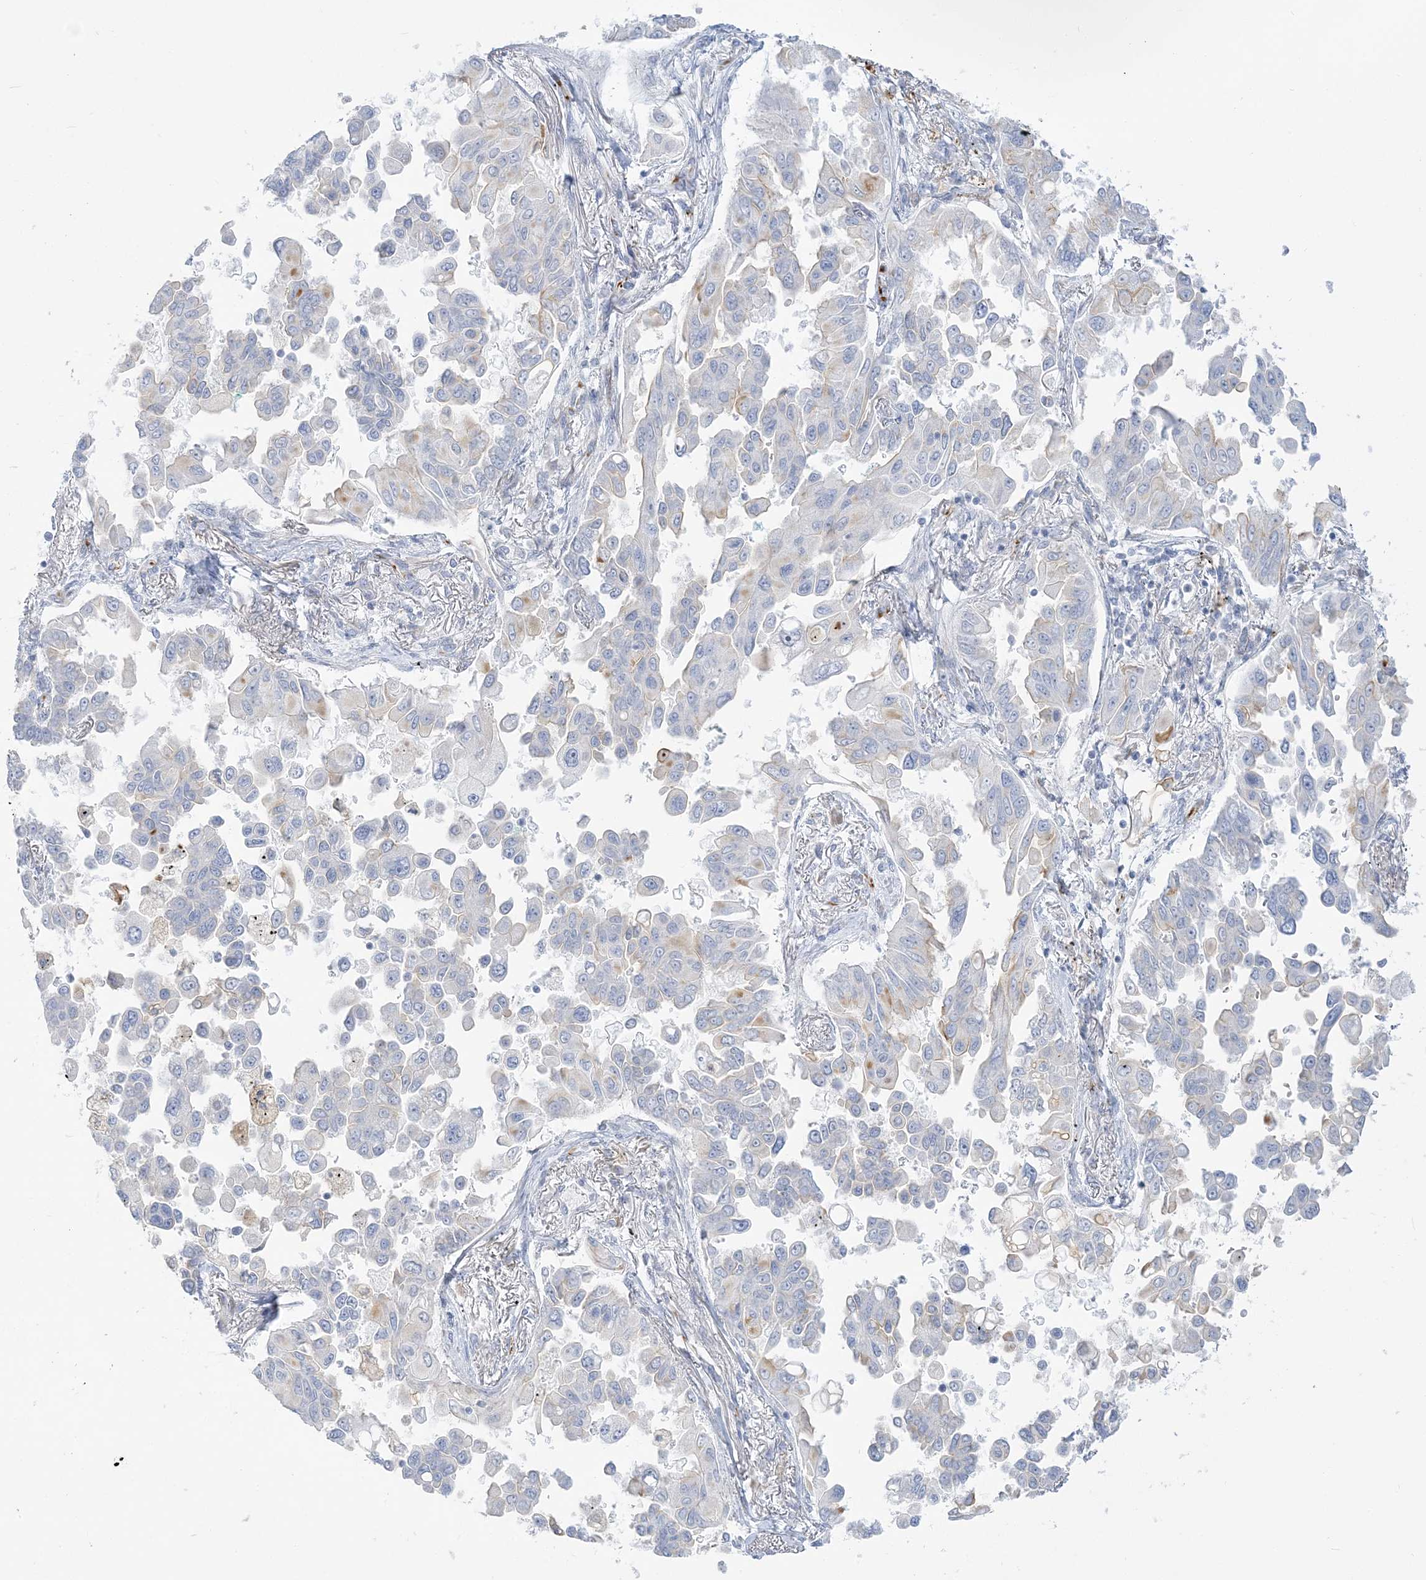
{"staining": {"intensity": "negative", "quantity": "none", "location": "none"}, "tissue": "lung cancer", "cell_type": "Tumor cells", "image_type": "cancer", "snomed": [{"axis": "morphology", "description": "Adenocarcinoma, NOS"}, {"axis": "topography", "description": "Lung"}], "caption": "The IHC micrograph has no significant expression in tumor cells of lung adenocarcinoma tissue. (Brightfield microscopy of DAB (3,3'-diaminobenzidine) immunohistochemistry (IHC) at high magnification).", "gene": "GPAT2", "patient": {"sex": "female", "age": 67}}